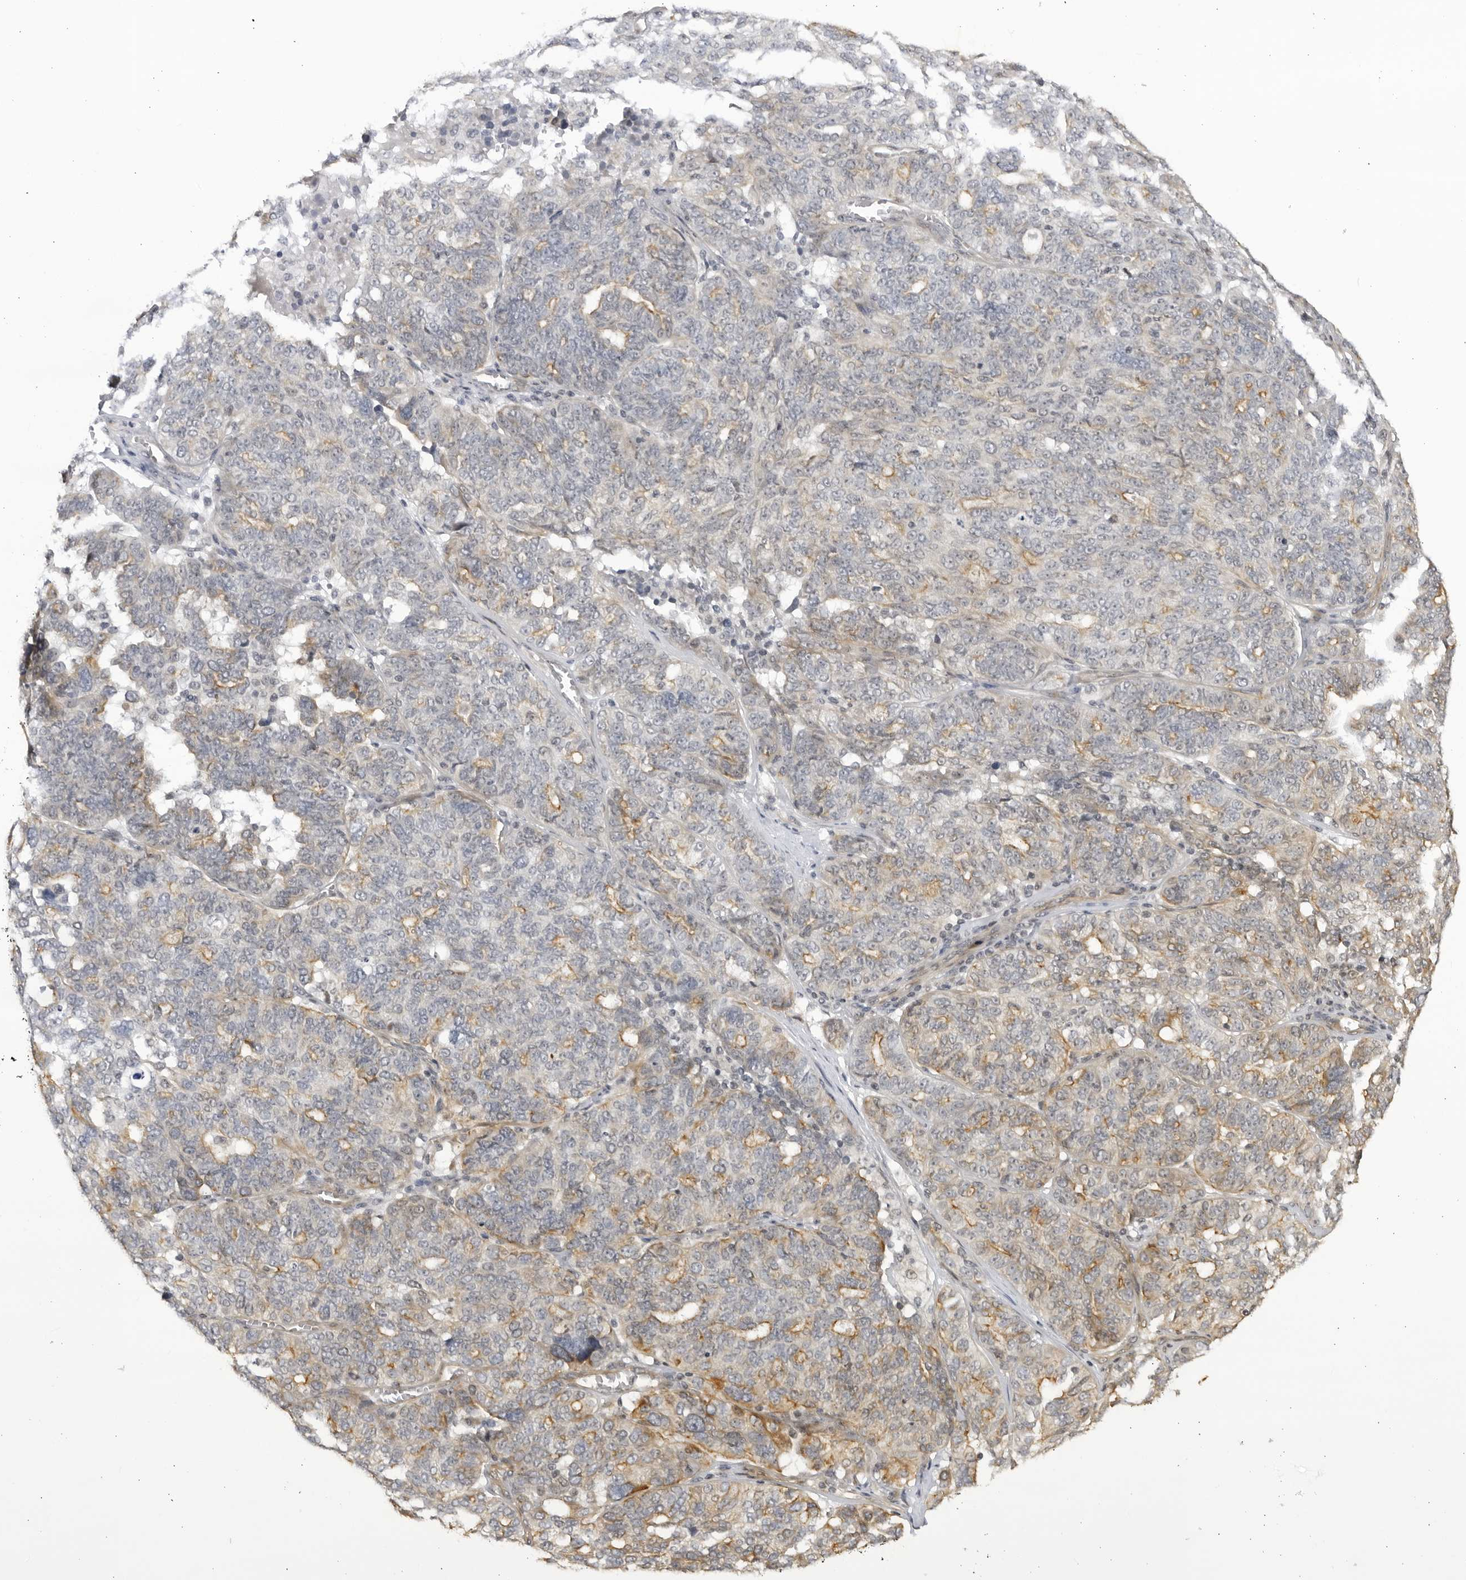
{"staining": {"intensity": "moderate", "quantity": "<25%", "location": "cytoplasmic/membranous"}, "tissue": "ovarian cancer", "cell_type": "Tumor cells", "image_type": "cancer", "snomed": [{"axis": "morphology", "description": "Cystadenocarcinoma, serous, NOS"}, {"axis": "topography", "description": "Ovary"}], "caption": "Immunohistochemistry image of neoplastic tissue: human ovarian cancer stained using immunohistochemistry displays low levels of moderate protein expression localized specifically in the cytoplasmic/membranous of tumor cells, appearing as a cytoplasmic/membranous brown color.", "gene": "CNBD1", "patient": {"sex": "female", "age": 59}}